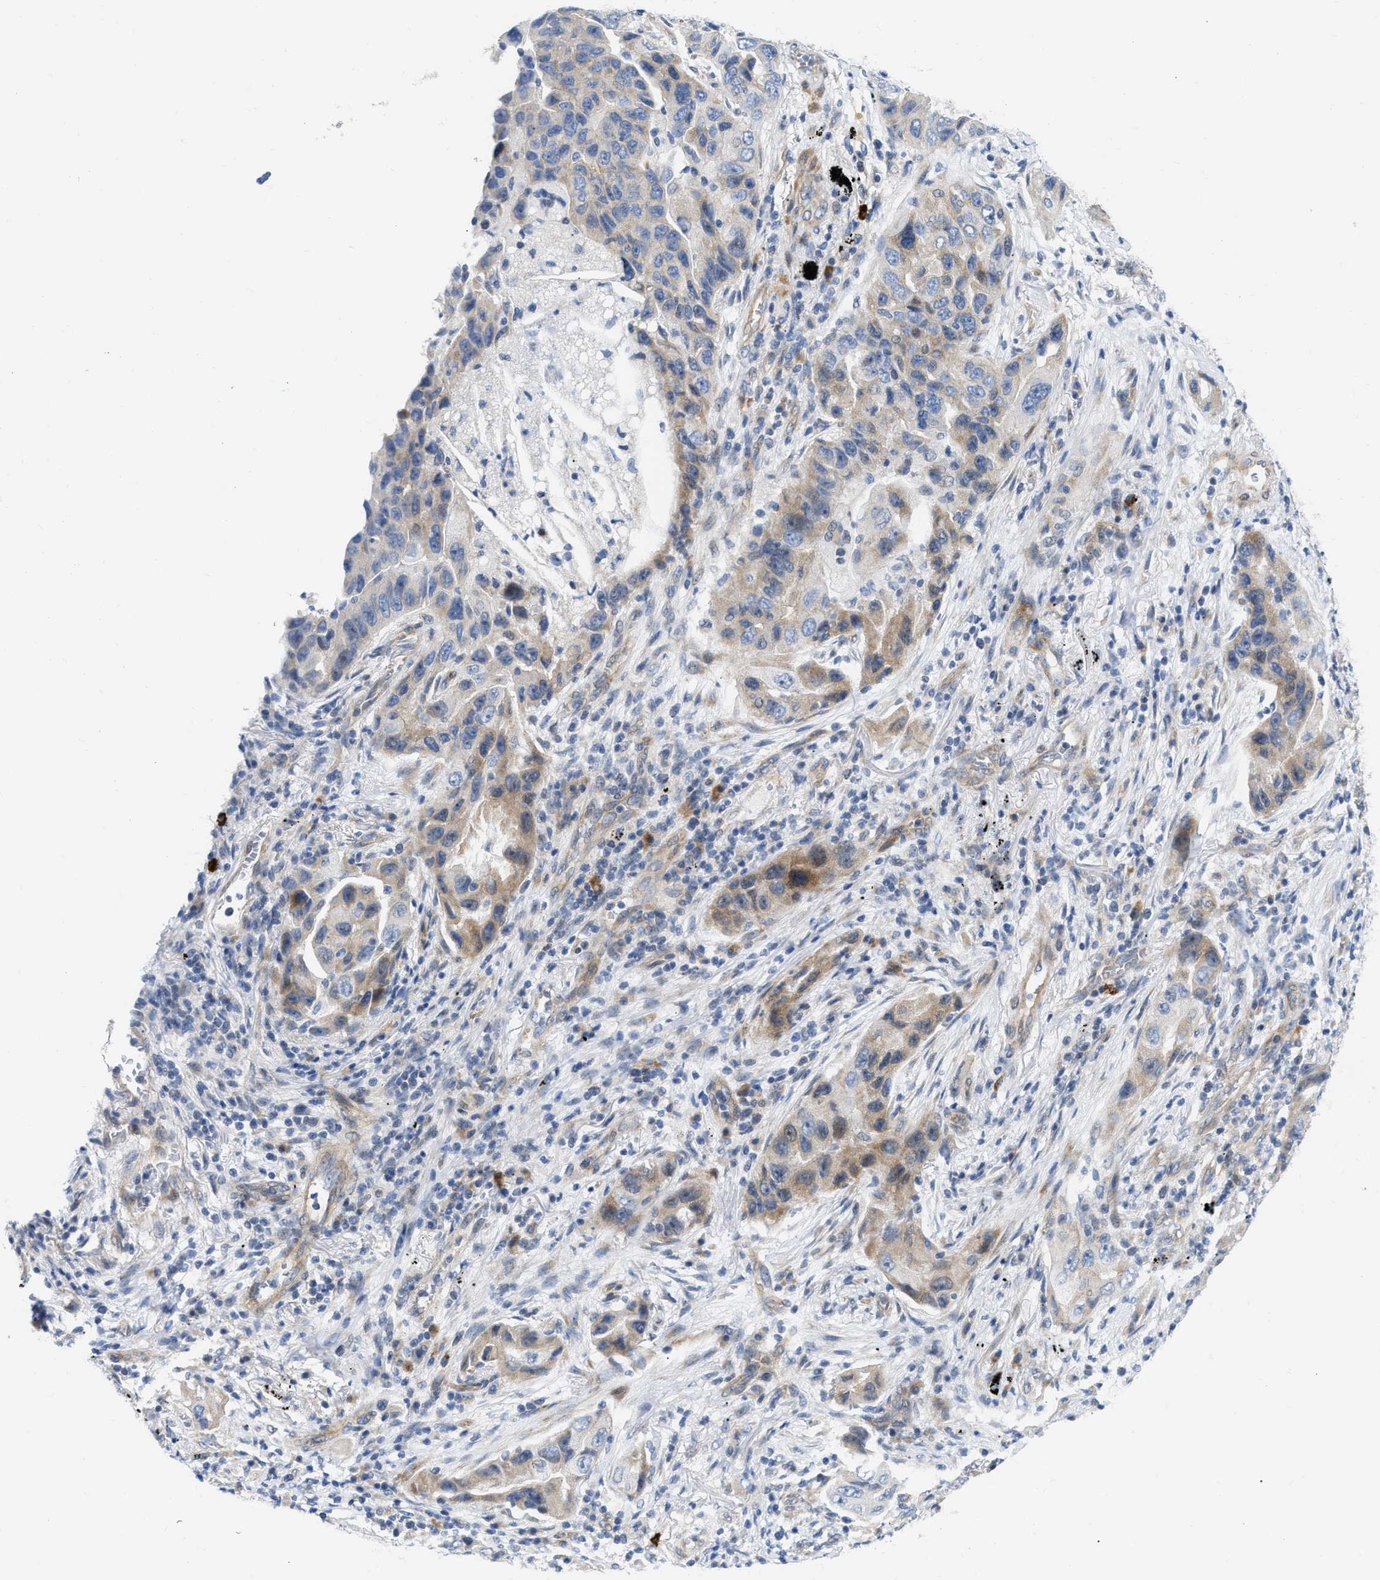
{"staining": {"intensity": "moderate", "quantity": ">75%", "location": "cytoplasmic/membranous"}, "tissue": "lung cancer", "cell_type": "Tumor cells", "image_type": "cancer", "snomed": [{"axis": "morphology", "description": "Adenocarcinoma, NOS"}, {"axis": "topography", "description": "Lung"}], "caption": "A high-resolution photomicrograph shows immunohistochemistry staining of adenocarcinoma (lung), which demonstrates moderate cytoplasmic/membranous expression in approximately >75% of tumor cells.", "gene": "FHL1", "patient": {"sex": "female", "age": 65}}